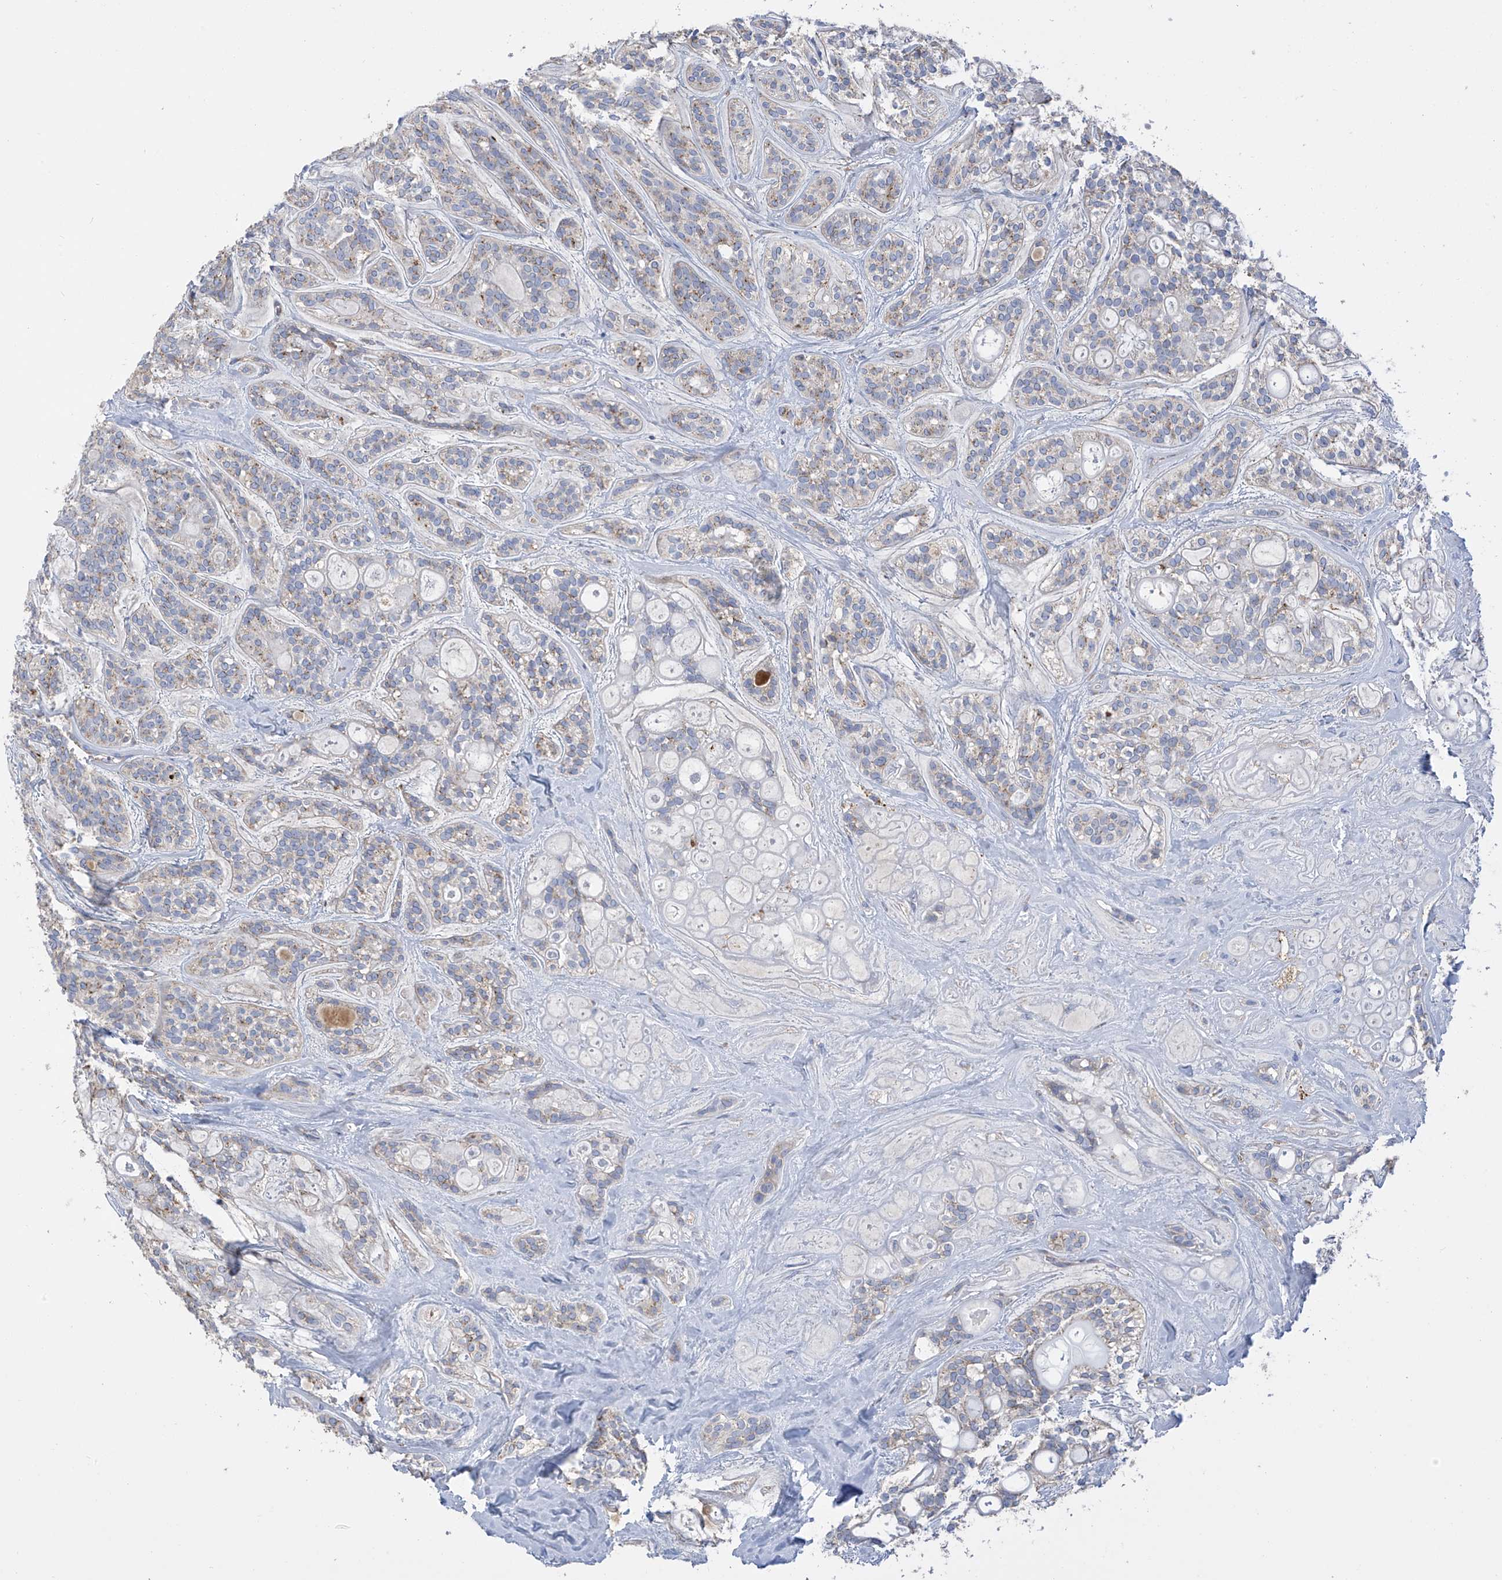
{"staining": {"intensity": "moderate", "quantity": "25%-75%", "location": "cytoplasmic/membranous"}, "tissue": "head and neck cancer", "cell_type": "Tumor cells", "image_type": "cancer", "snomed": [{"axis": "morphology", "description": "Adenocarcinoma, NOS"}, {"axis": "topography", "description": "Head-Neck"}], "caption": "Adenocarcinoma (head and neck) tissue exhibits moderate cytoplasmic/membranous staining in about 25%-75% of tumor cells", "gene": "ITM2B", "patient": {"sex": "male", "age": 66}}